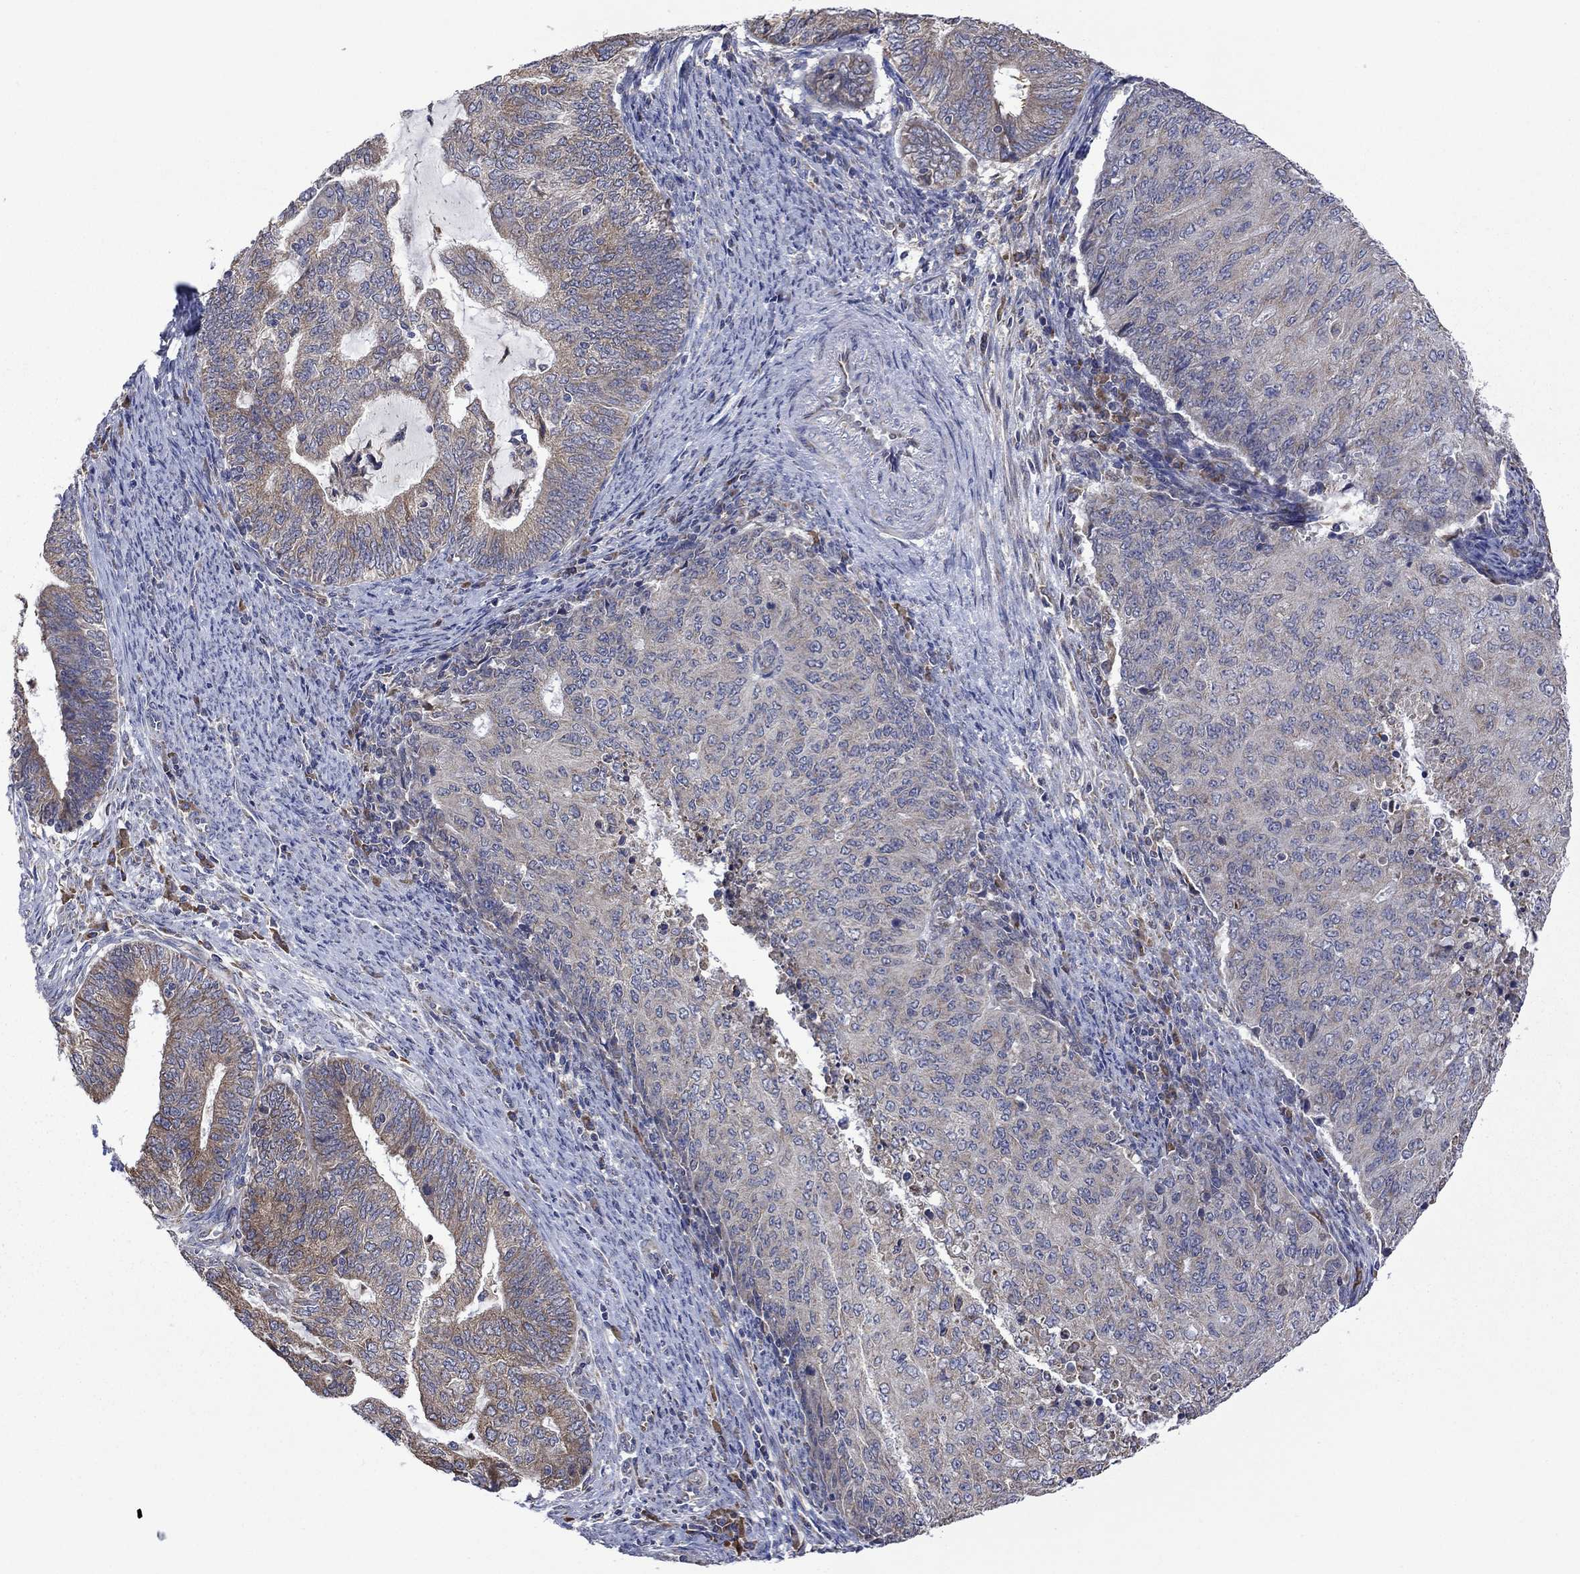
{"staining": {"intensity": "weak", "quantity": ">75%", "location": "cytoplasmic/membranous"}, "tissue": "endometrial cancer", "cell_type": "Tumor cells", "image_type": "cancer", "snomed": [{"axis": "morphology", "description": "Adenocarcinoma, NOS"}, {"axis": "topography", "description": "Endometrium"}], "caption": "Adenocarcinoma (endometrial) stained with immunohistochemistry reveals weak cytoplasmic/membranous positivity in approximately >75% of tumor cells. (DAB IHC with brightfield microscopy, high magnification).", "gene": "FURIN", "patient": {"sex": "female", "age": 82}}